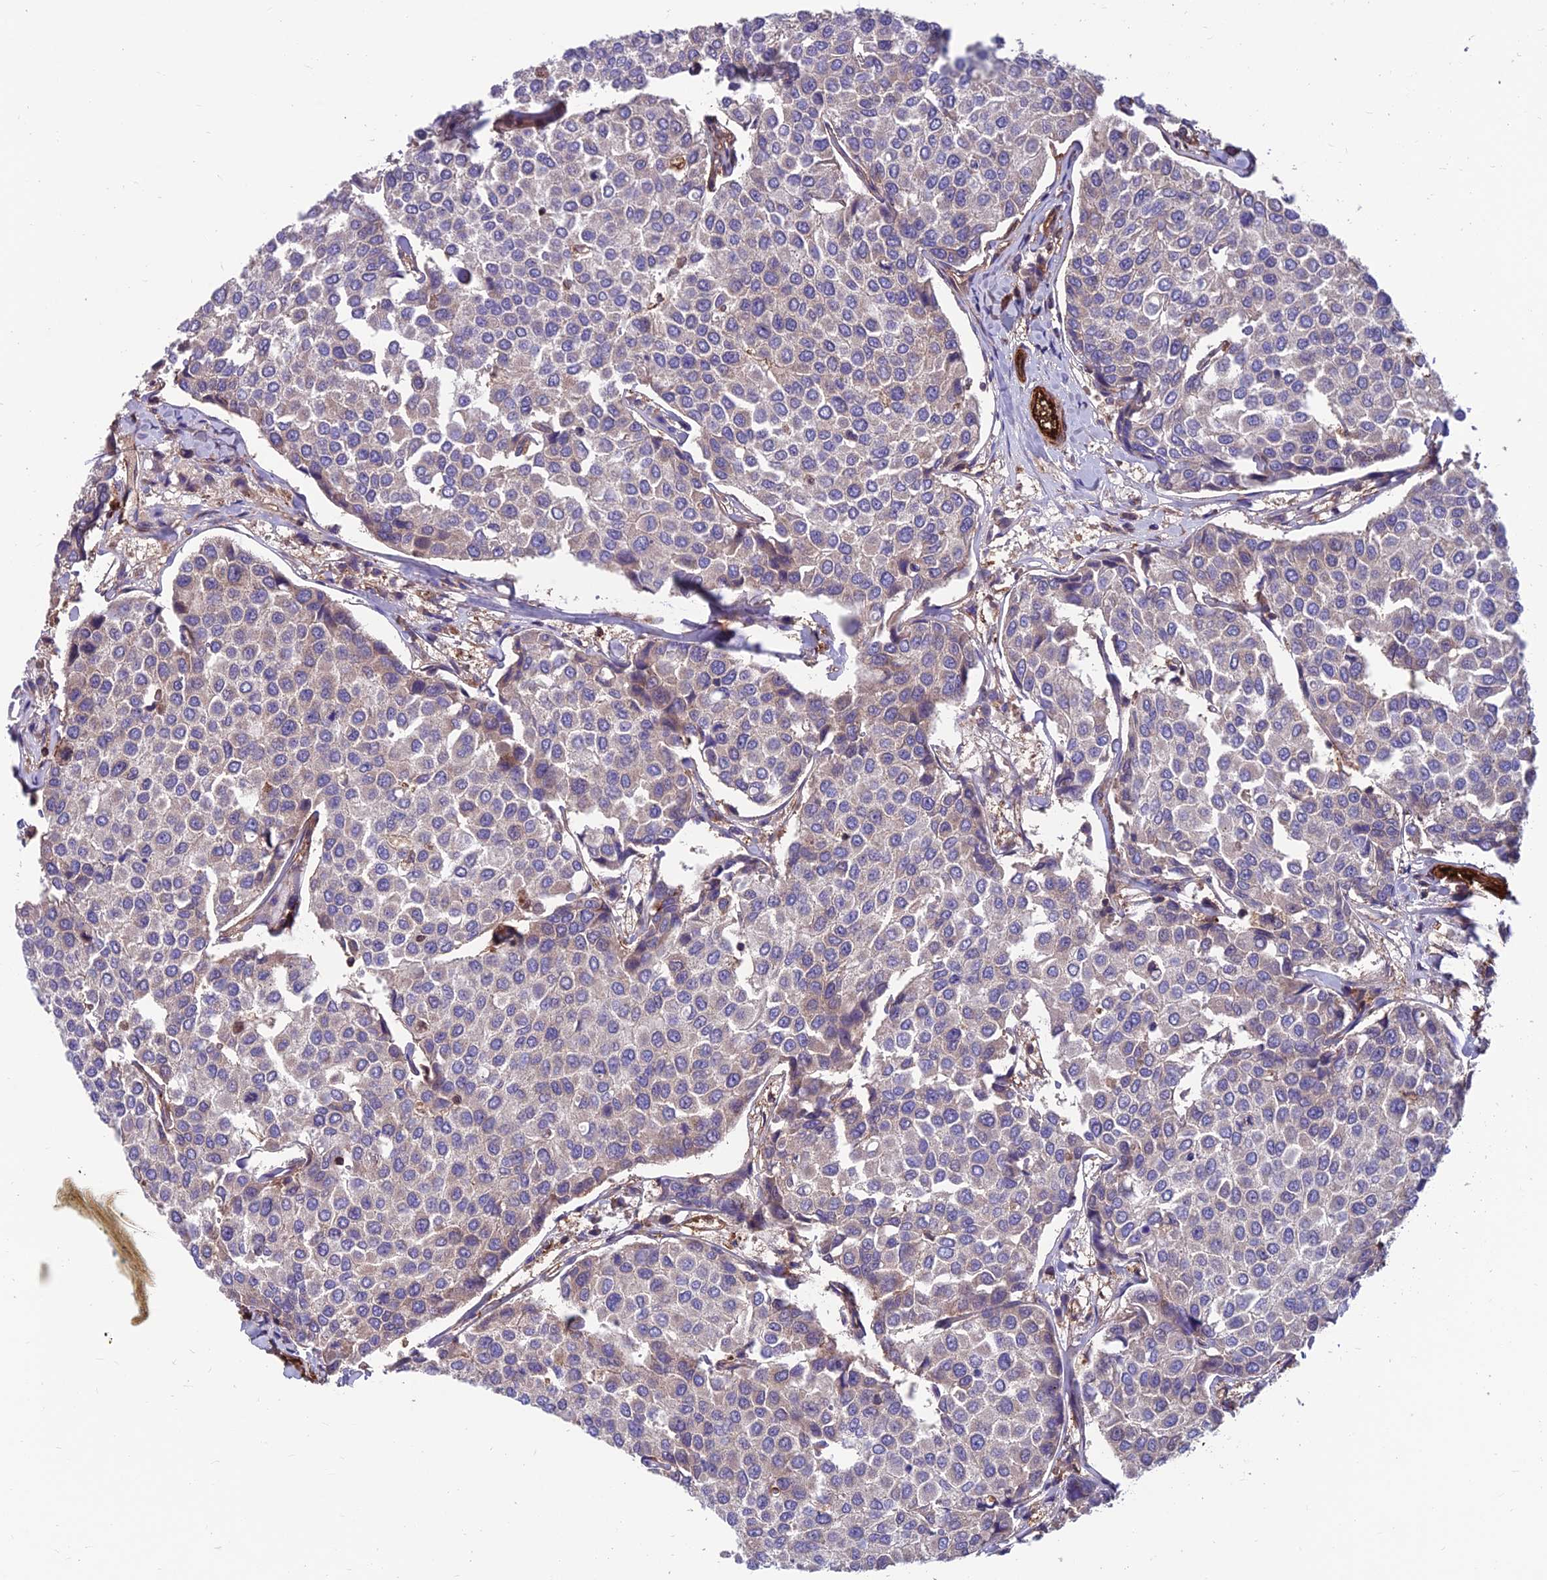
{"staining": {"intensity": "negative", "quantity": "none", "location": "none"}, "tissue": "breast cancer", "cell_type": "Tumor cells", "image_type": "cancer", "snomed": [{"axis": "morphology", "description": "Duct carcinoma"}, {"axis": "topography", "description": "Breast"}], "caption": "Breast infiltrating ductal carcinoma stained for a protein using IHC exhibits no staining tumor cells.", "gene": "RTN4RL1", "patient": {"sex": "female", "age": 55}}